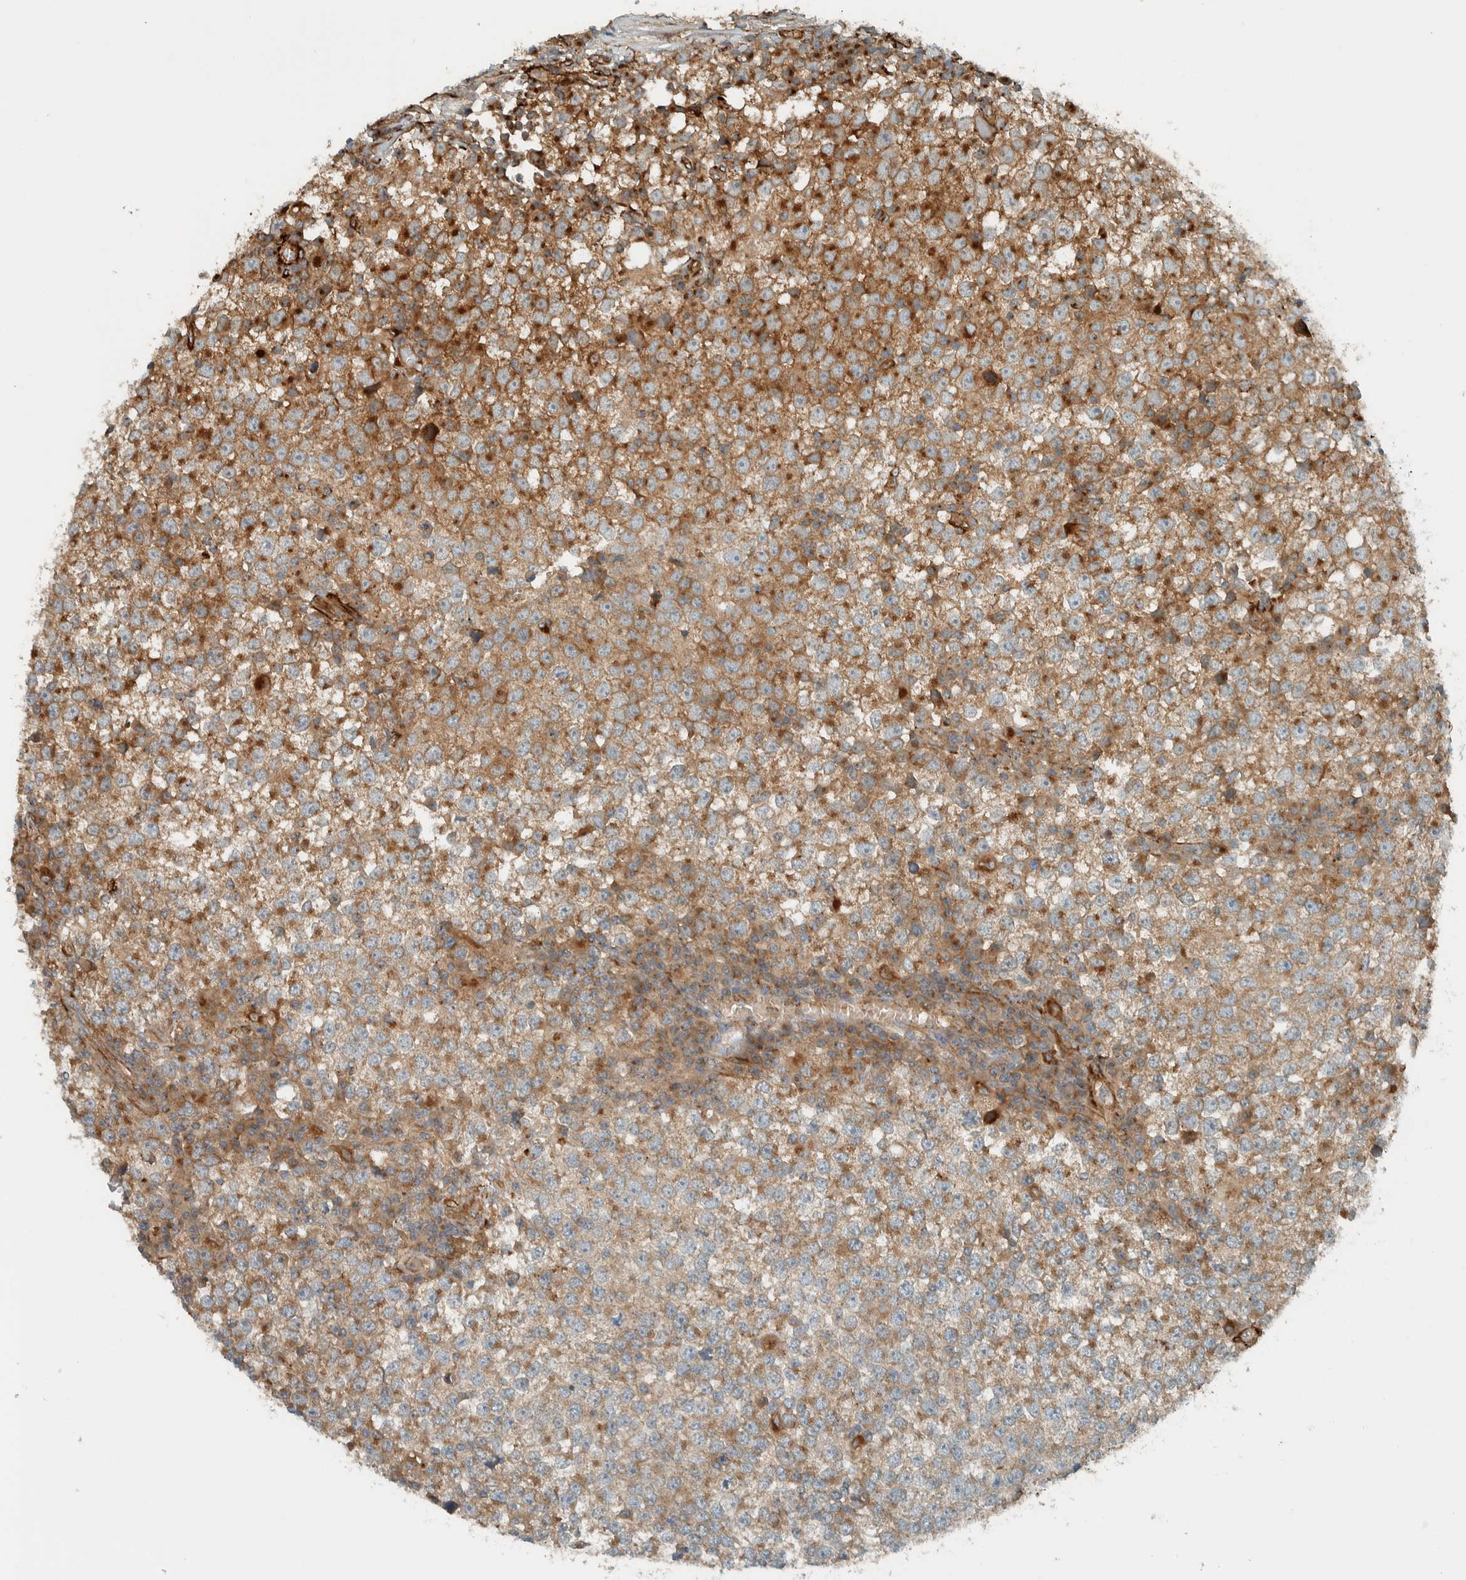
{"staining": {"intensity": "strong", "quantity": "<25%", "location": "cytoplasmic/membranous"}, "tissue": "testis cancer", "cell_type": "Tumor cells", "image_type": "cancer", "snomed": [{"axis": "morphology", "description": "Seminoma, NOS"}, {"axis": "topography", "description": "Testis"}], "caption": "A histopathology image showing strong cytoplasmic/membranous staining in approximately <25% of tumor cells in seminoma (testis), as visualized by brown immunohistochemical staining.", "gene": "EXOC7", "patient": {"sex": "male", "age": 65}}